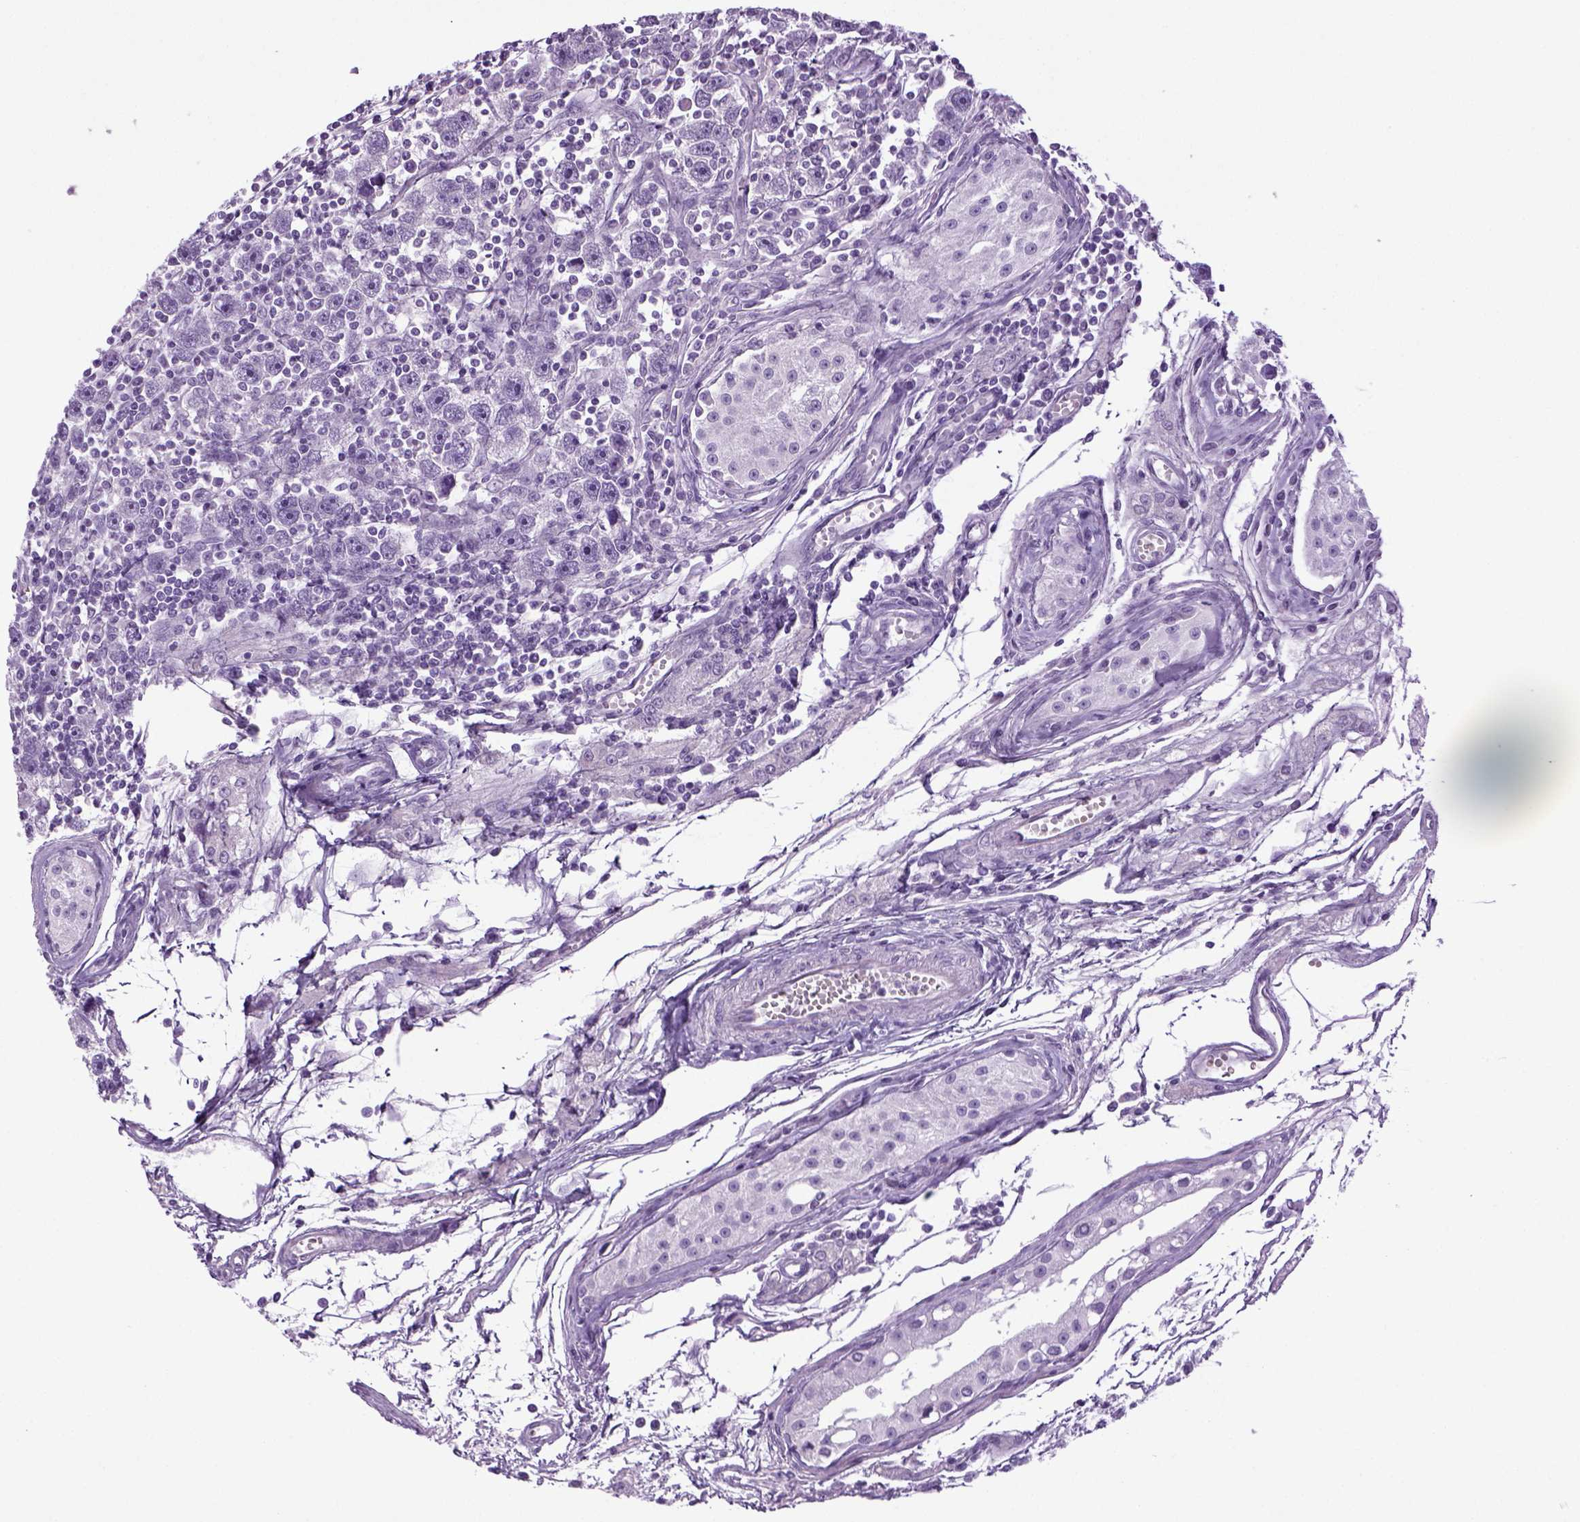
{"staining": {"intensity": "negative", "quantity": "none", "location": "none"}, "tissue": "testis cancer", "cell_type": "Tumor cells", "image_type": "cancer", "snomed": [{"axis": "morphology", "description": "Seminoma, NOS"}, {"axis": "topography", "description": "Testis"}], "caption": "High magnification brightfield microscopy of testis cancer stained with DAB (3,3'-diaminobenzidine) (brown) and counterstained with hematoxylin (blue): tumor cells show no significant expression.", "gene": "HMCN2", "patient": {"sex": "male", "age": 30}}